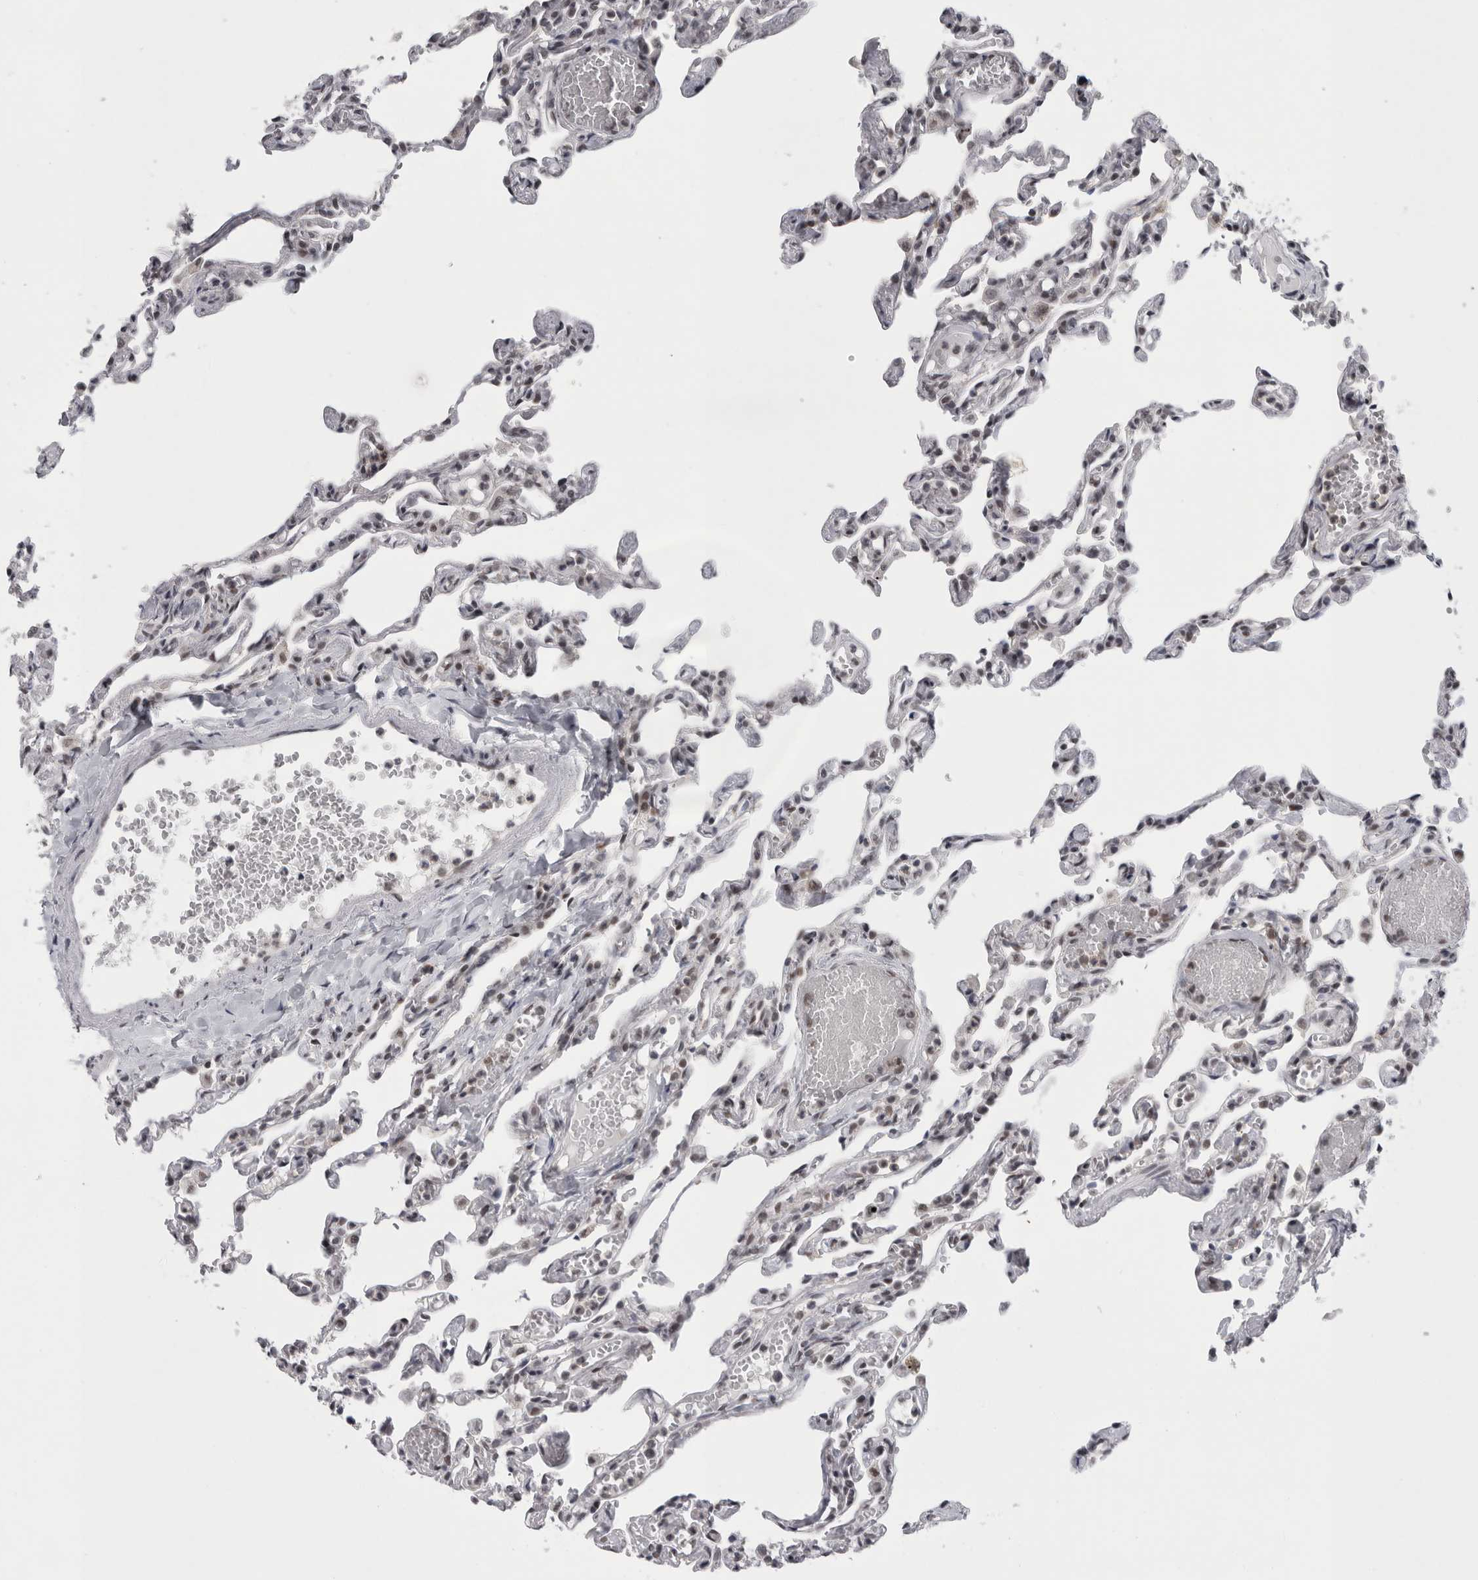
{"staining": {"intensity": "weak", "quantity": "25%-75%", "location": "nuclear"}, "tissue": "lung", "cell_type": "Alveolar cells", "image_type": "normal", "snomed": [{"axis": "morphology", "description": "Normal tissue, NOS"}, {"axis": "topography", "description": "Lung"}], "caption": "Protein staining displays weak nuclear positivity in about 25%-75% of alveolar cells in benign lung. (DAB (3,3'-diaminobenzidine) IHC with brightfield microscopy, high magnification).", "gene": "PSMB2", "patient": {"sex": "male", "age": 21}}